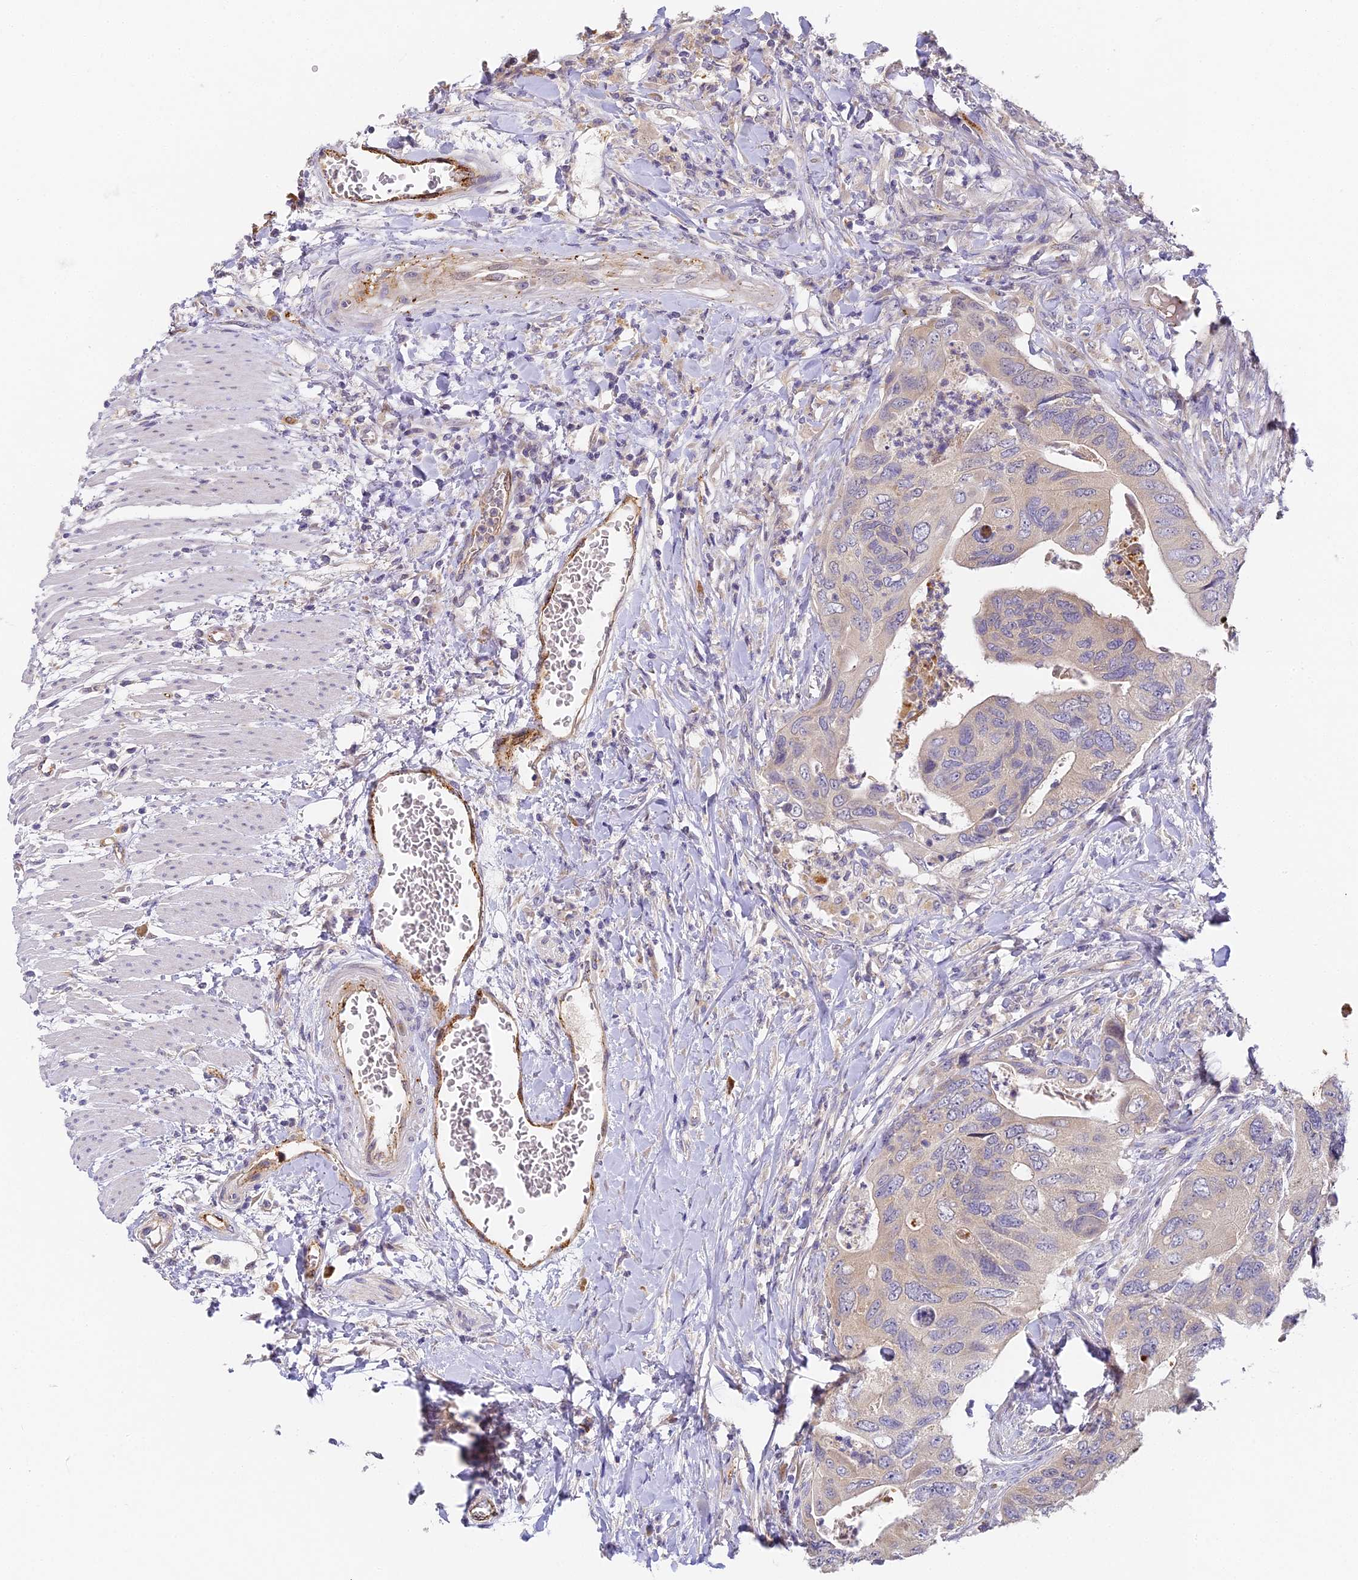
{"staining": {"intensity": "weak", "quantity": "25%-75%", "location": "cytoplasmic/membranous"}, "tissue": "colorectal cancer", "cell_type": "Tumor cells", "image_type": "cancer", "snomed": [{"axis": "morphology", "description": "Adenocarcinoma, NOS"}, {"axis": "topography", "description": "Rectum"}], "caption": "Tumor cells demonstrate weak cytoplasmic/membranous positivity in about 25%-75% of cells in adenocarcinoma (colorectal). The protein is shown in brown color, while the nuclei are stained blue.", "gene": "DNAAF10", "patient": {"sex": "male", "age": 63}}